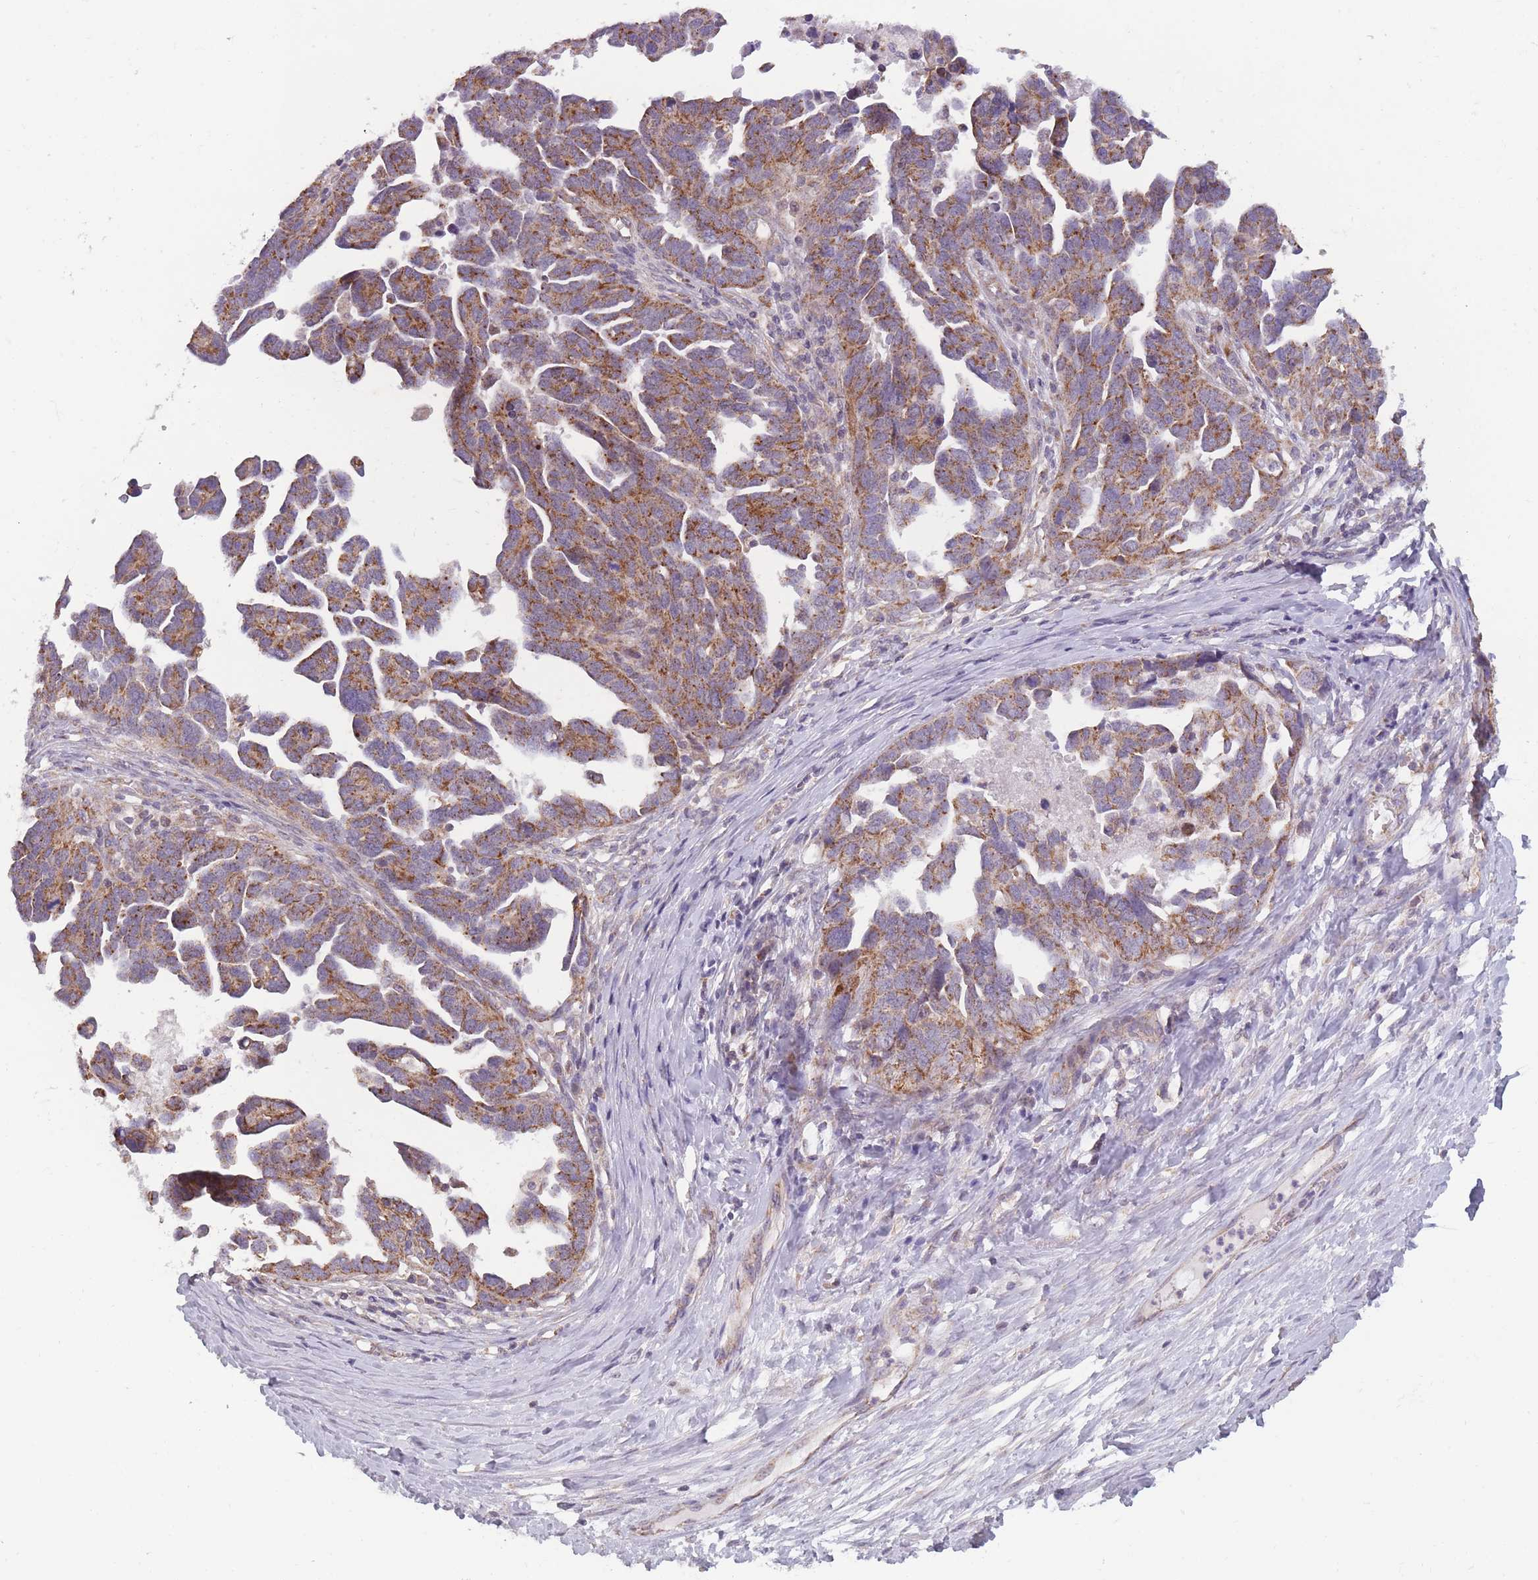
{"staining": {"intensity": "moderate", "quantity": ">75%", "location": "cytoplasmic/membranous"}, "tissue": "ovarian cancer", "cell_type": "Tumor cells", "image_type": "cancer", "snomed": [{"axis": "morphology", "description": "Cystadenocarcinoma, serous, NOS"}, {"axis": "topography", "description": "Ovary"}], "caption": "A brown stain shows moderate cytoplasmic/membranous staining of a protein in serous cystadenocarcinoma (ovarian) tumor cells.", "gene": "MRPS18C", "patient": {"sex": "female", "age": 54}}